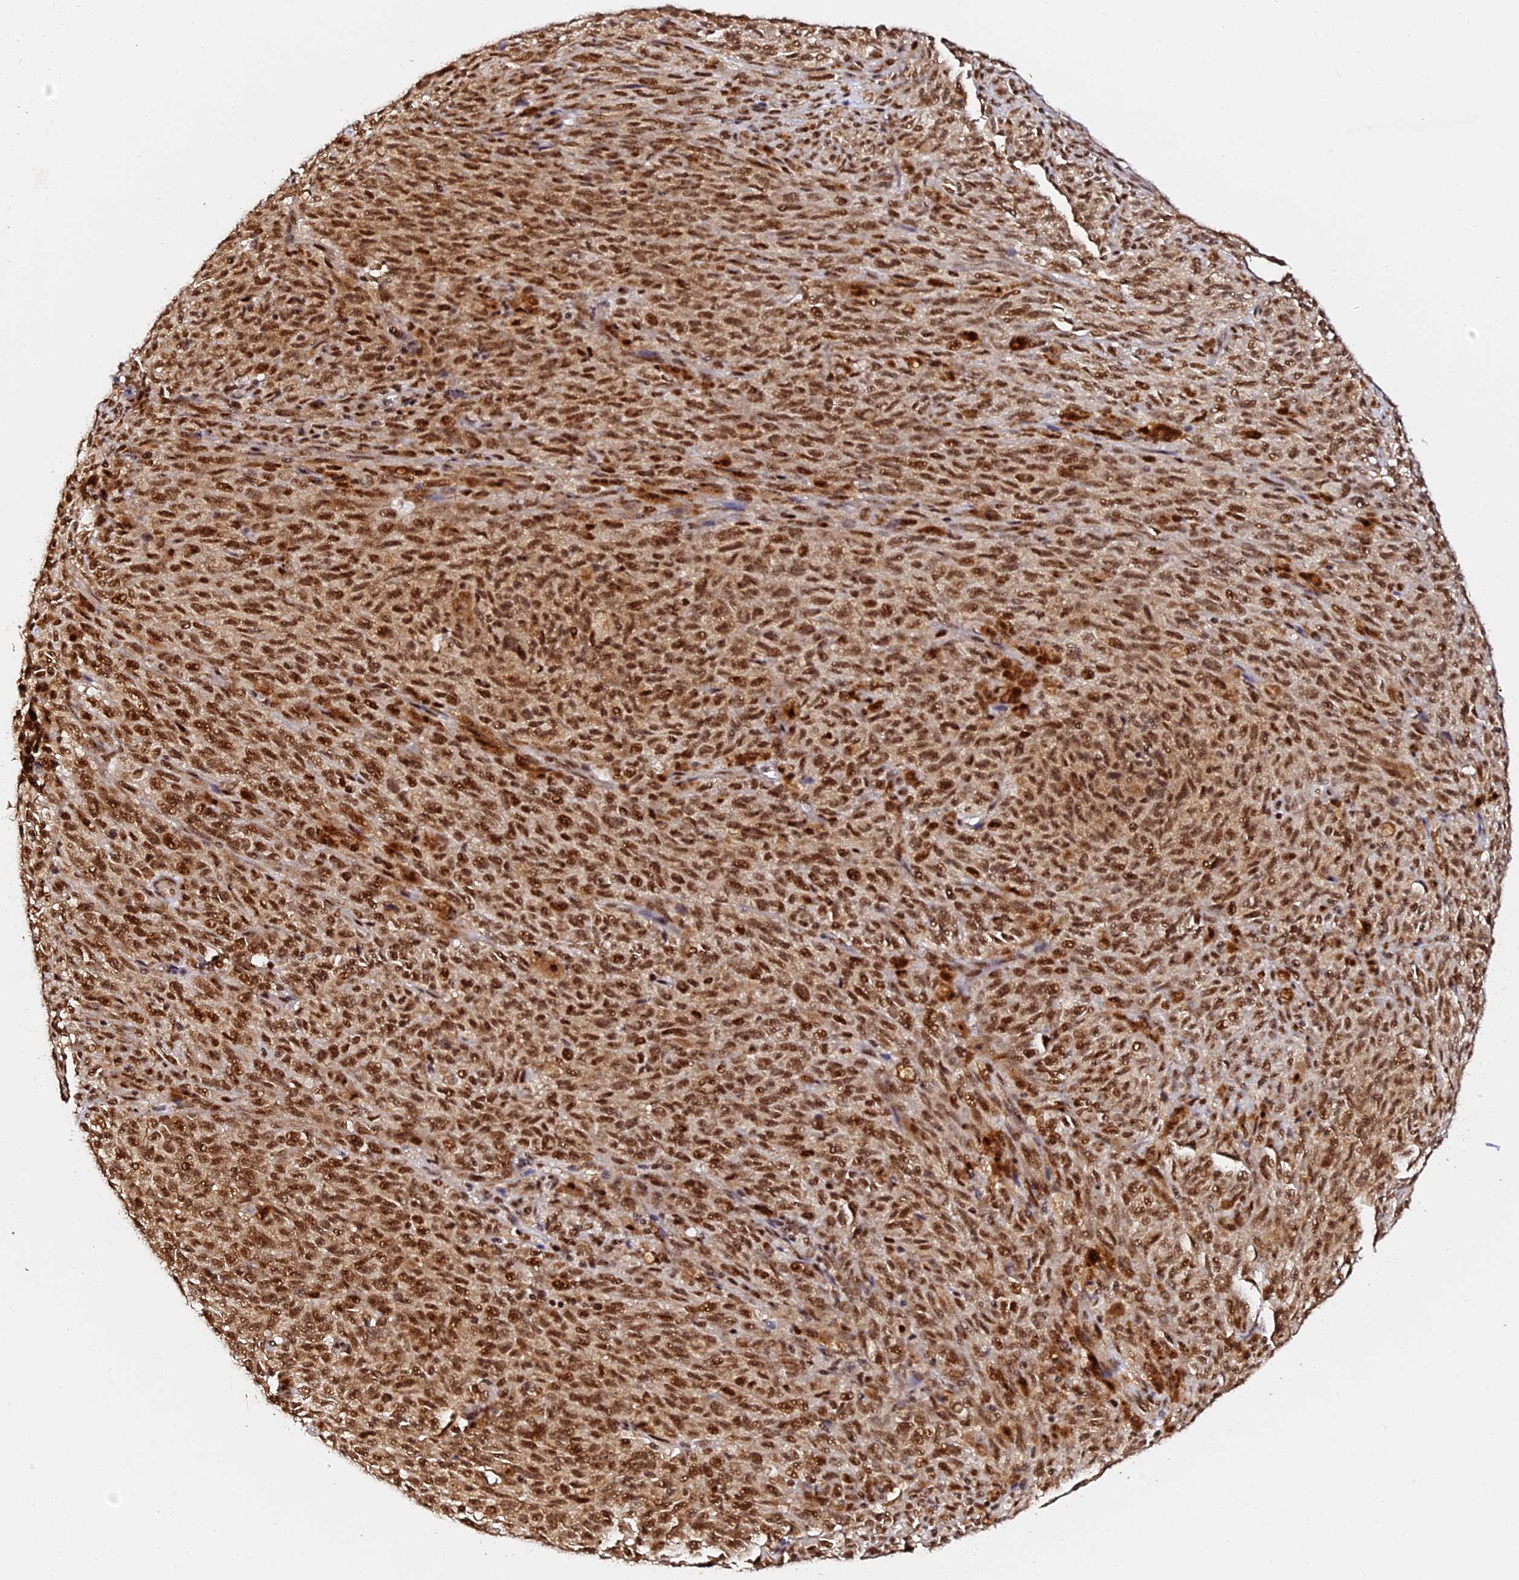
{"staining": {"intensity": "strong", "quantity": ">75%", "location": "nuclear"}, "tissue": "melanoma", "cell_type": "Tumor cells", "image_type": "cancer", "snomed": [{"axis": "morphology", "description": "Malignant melanoma, NOS"}, {"axis": "topography", "description": "Skin"}], "caption": "Protein staining demonstrates strong nuclear positivity in about >75% of tumor cells in malignant melanoma.", "gene": "MCRS1", "patient": {"sex": "female", "age": 82}}